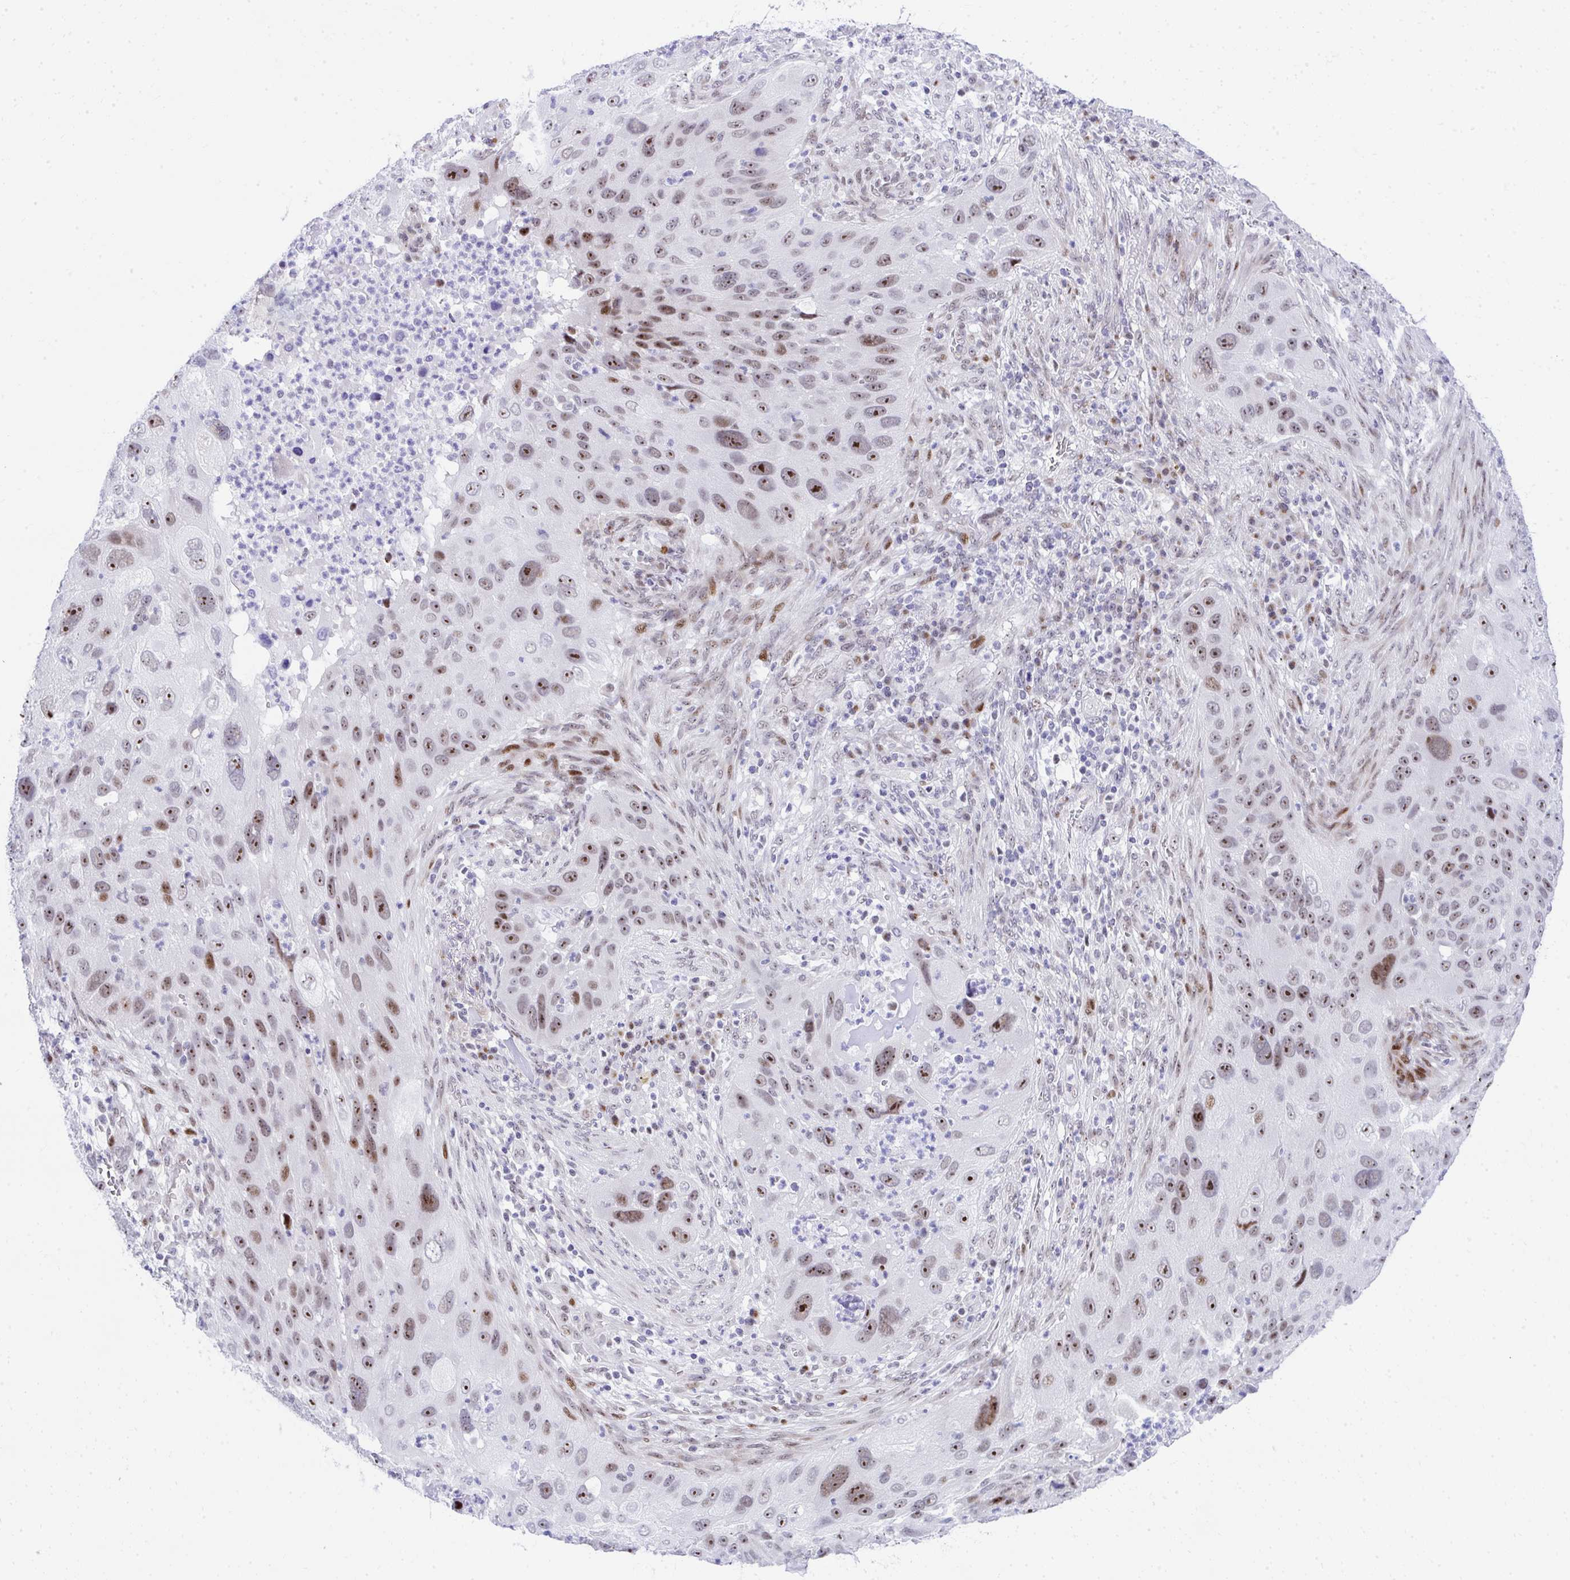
{"staining": {"intensity": "moderate", "quantity": ">75%", "location": "nuclear"}, "tissue": "lung cancer", "cell_type": "Tumor cells", "image_type": "cancer", "snomed": [{"axis": "morphology", "description": "Squamous cell carcinoma, NOS"}, {"axis": "topography", "description": "Lung"}], "caption": "Immunohistochemistry micrograph of neoplastic tissue: lung cancer stained using IHC demonstrates medium levels of moderate protein expression localized specifically in the nuclear of tumor cells, appearing as a nuclear brown color.", "gene": "GLDN", "patient": {"sex": "male", "age": 63}}